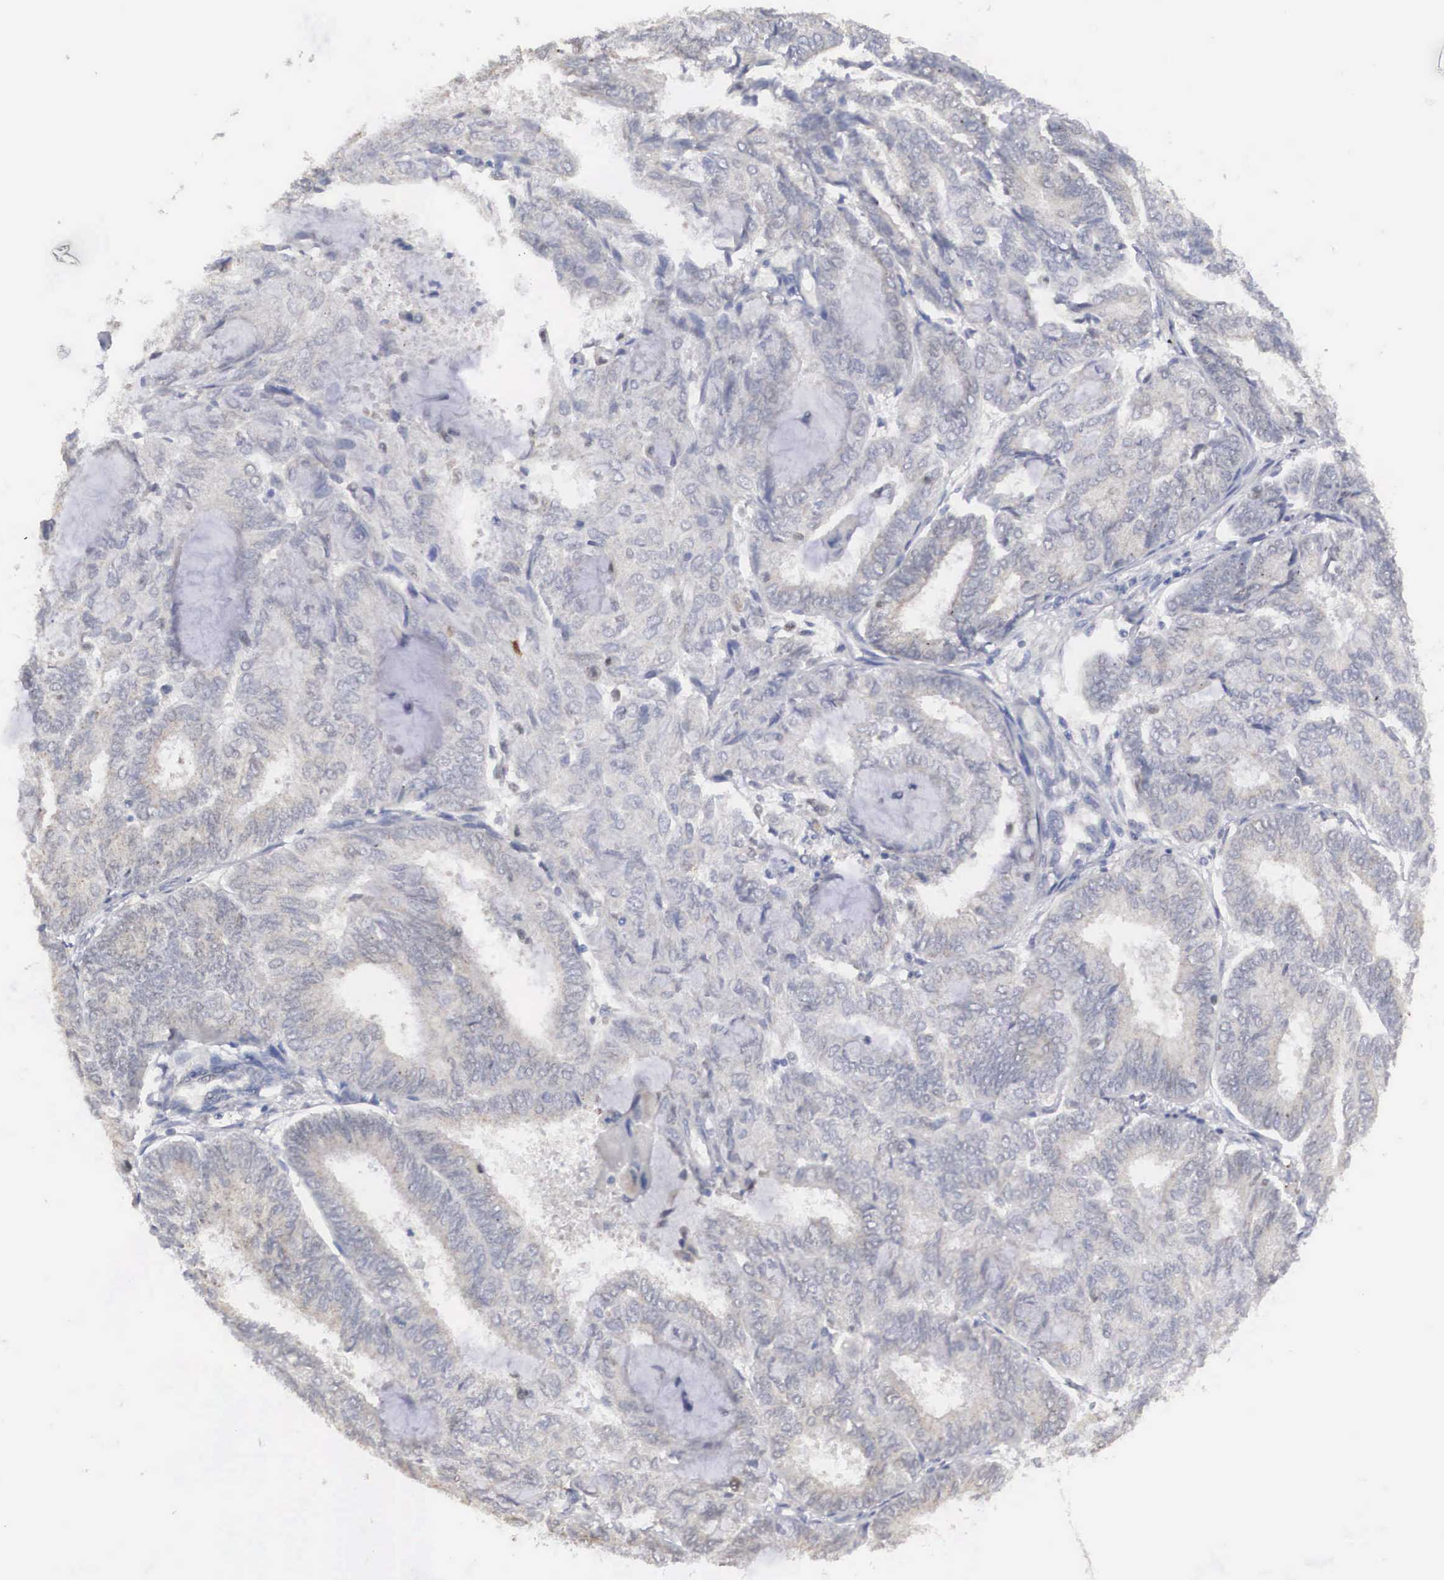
{"staining": {"intensity": "weak", "quantity": "<25%", "location": "cytoplasmic/membranous"}, "tissue": "endometrial cancer", "cell_type": "Tumor cells", "image_type": "cancer", "snomed": [{"axis": "morphology", "description": "Adenocarcinoma, NOS"}, {"axis": "topography", "description": "Endometrium"}], "caption": "Photomicrograph shows no protein expression in tumor cells of adenocarcinoma (endometrial) tissue.", "gene": "HMOX1", "patient": {"sex": "female", "age": 59}}